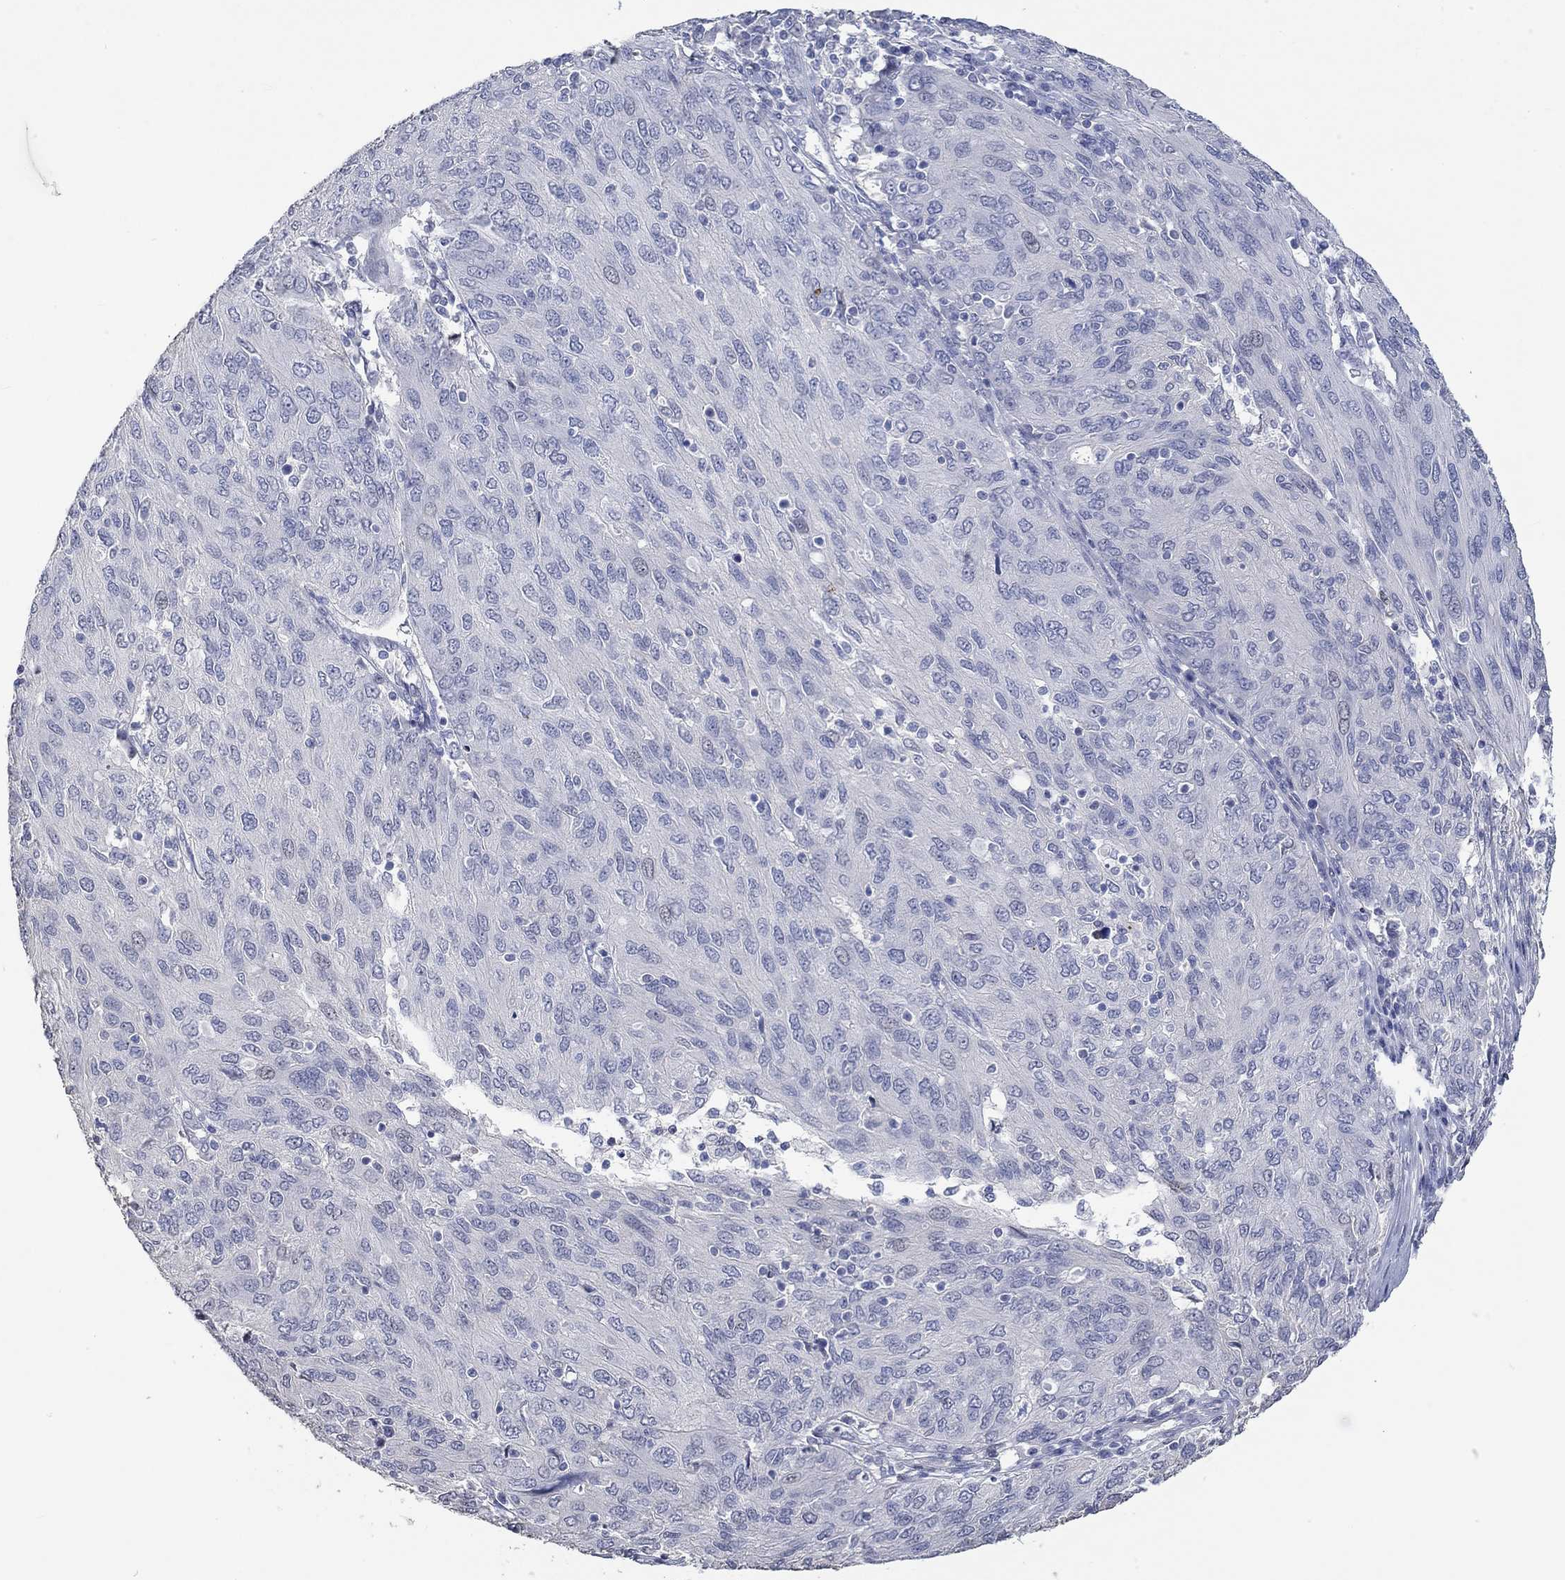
{"staining": {"intensity": "negative", "quantity": "none", "location": "none"}, "tissue": "ovarian cancer", "cell_type": "Tumor cells", "image_type": "cancer", "snomed": [{"axis": "morphology", "description": "Carcinoma, endometroid"}, {"axis": "topography", "description": "Ovary"}], "caption": "A high-resolution micrograph shows IHC staining of ovarian cancer (endometroid carcinoma), which reveals no significant expression in tumor cells.", "gene": "PNMA5", "patient": {"sex": "female", "age": 50}}